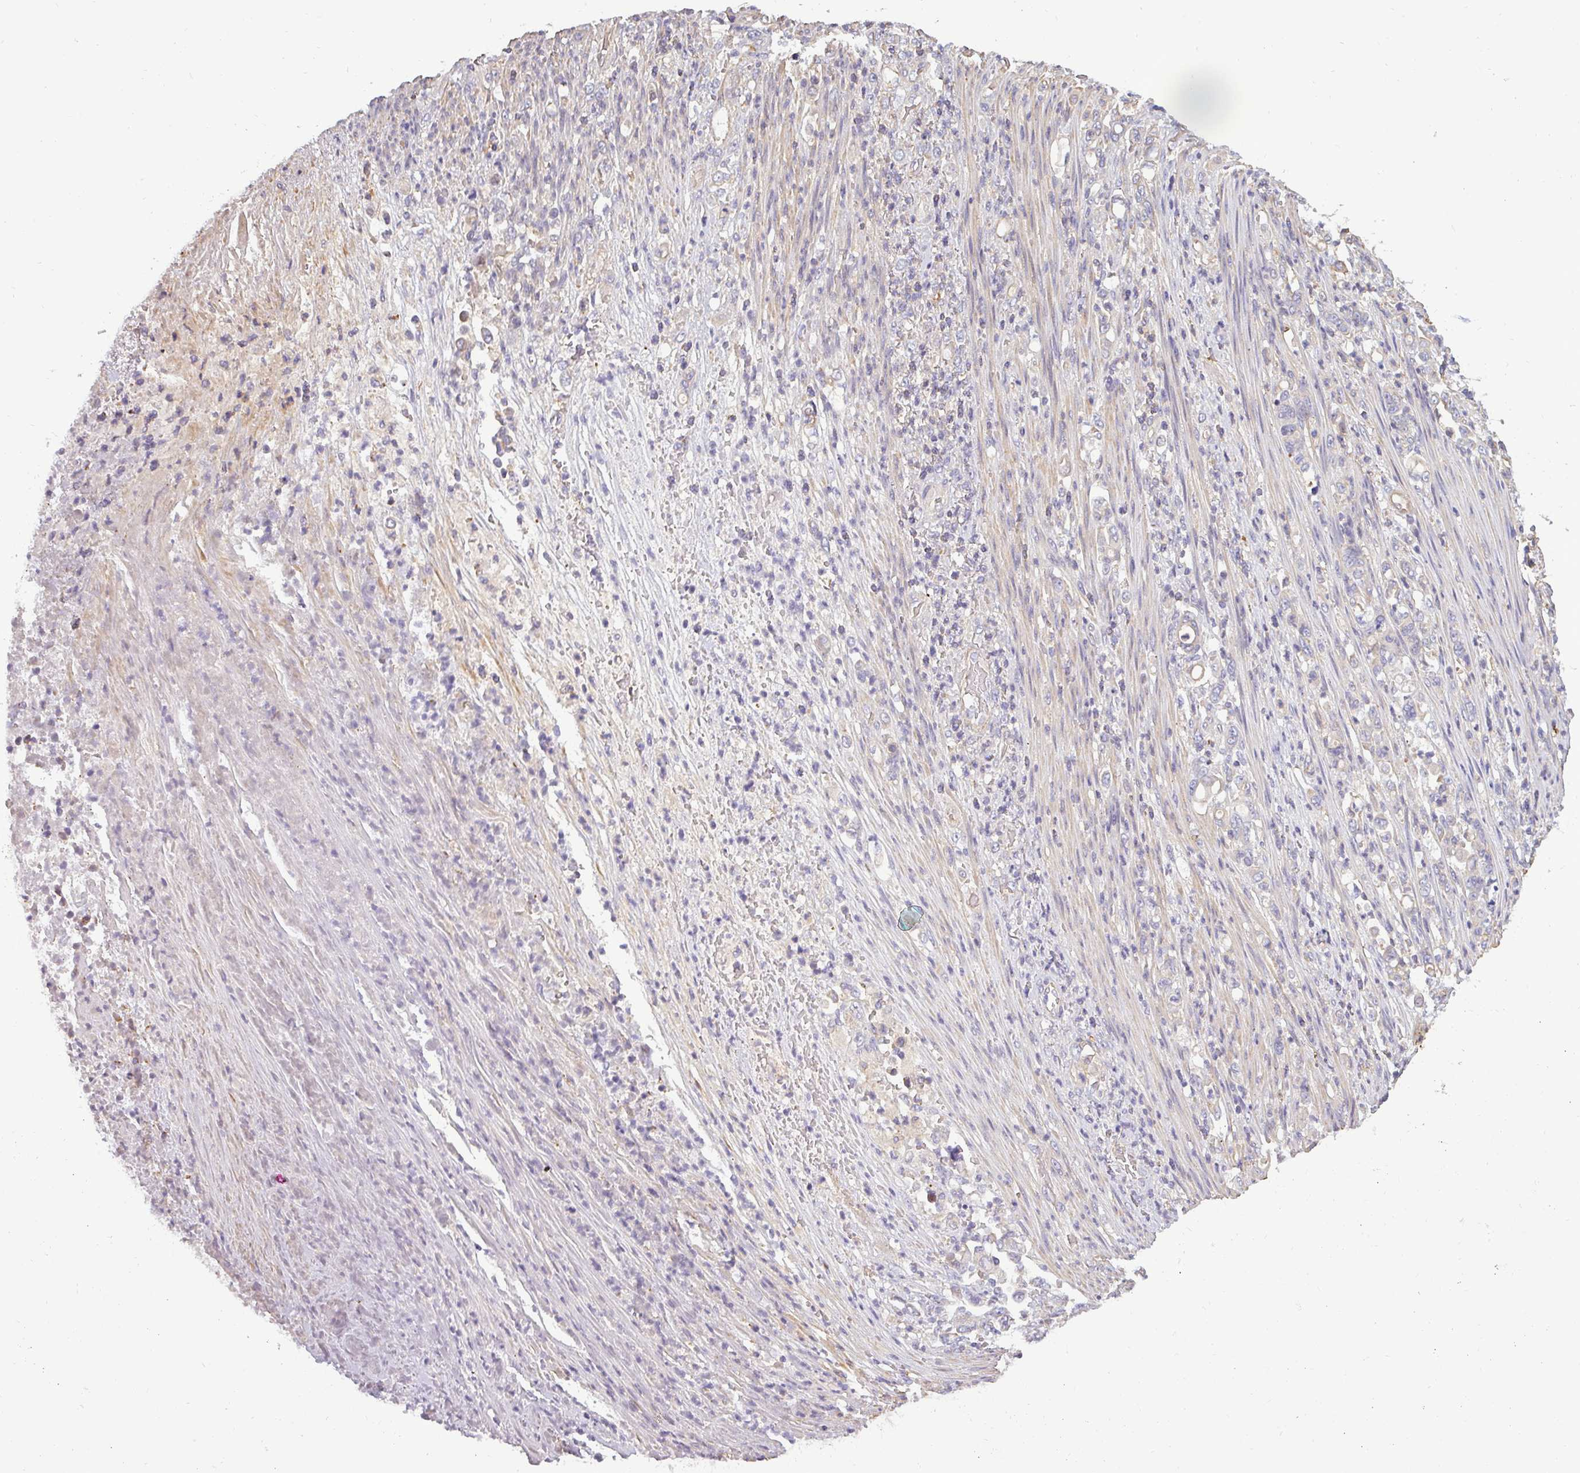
{"staining": {"intensity": "negative", "quantity": "none", "location": "none"}, "tissue": "stomach cancer", "cell_type": "Tumor cells", "image_type": "cancer", "snomed": [{"axis": "morphology", "description": "Normal tissue, NOS"}, {"axis": "morphology", "description": "Adenocarcinoma, NOS"}, {"axis": "topography", "description": "Stomach"}], "caption": "Histopathology image shows no protein staining in tumor cells of adenocarcinoma (stomach) tissue.", "gene": "ZNF835", "patient": {"sex": "female", "age": 79}}